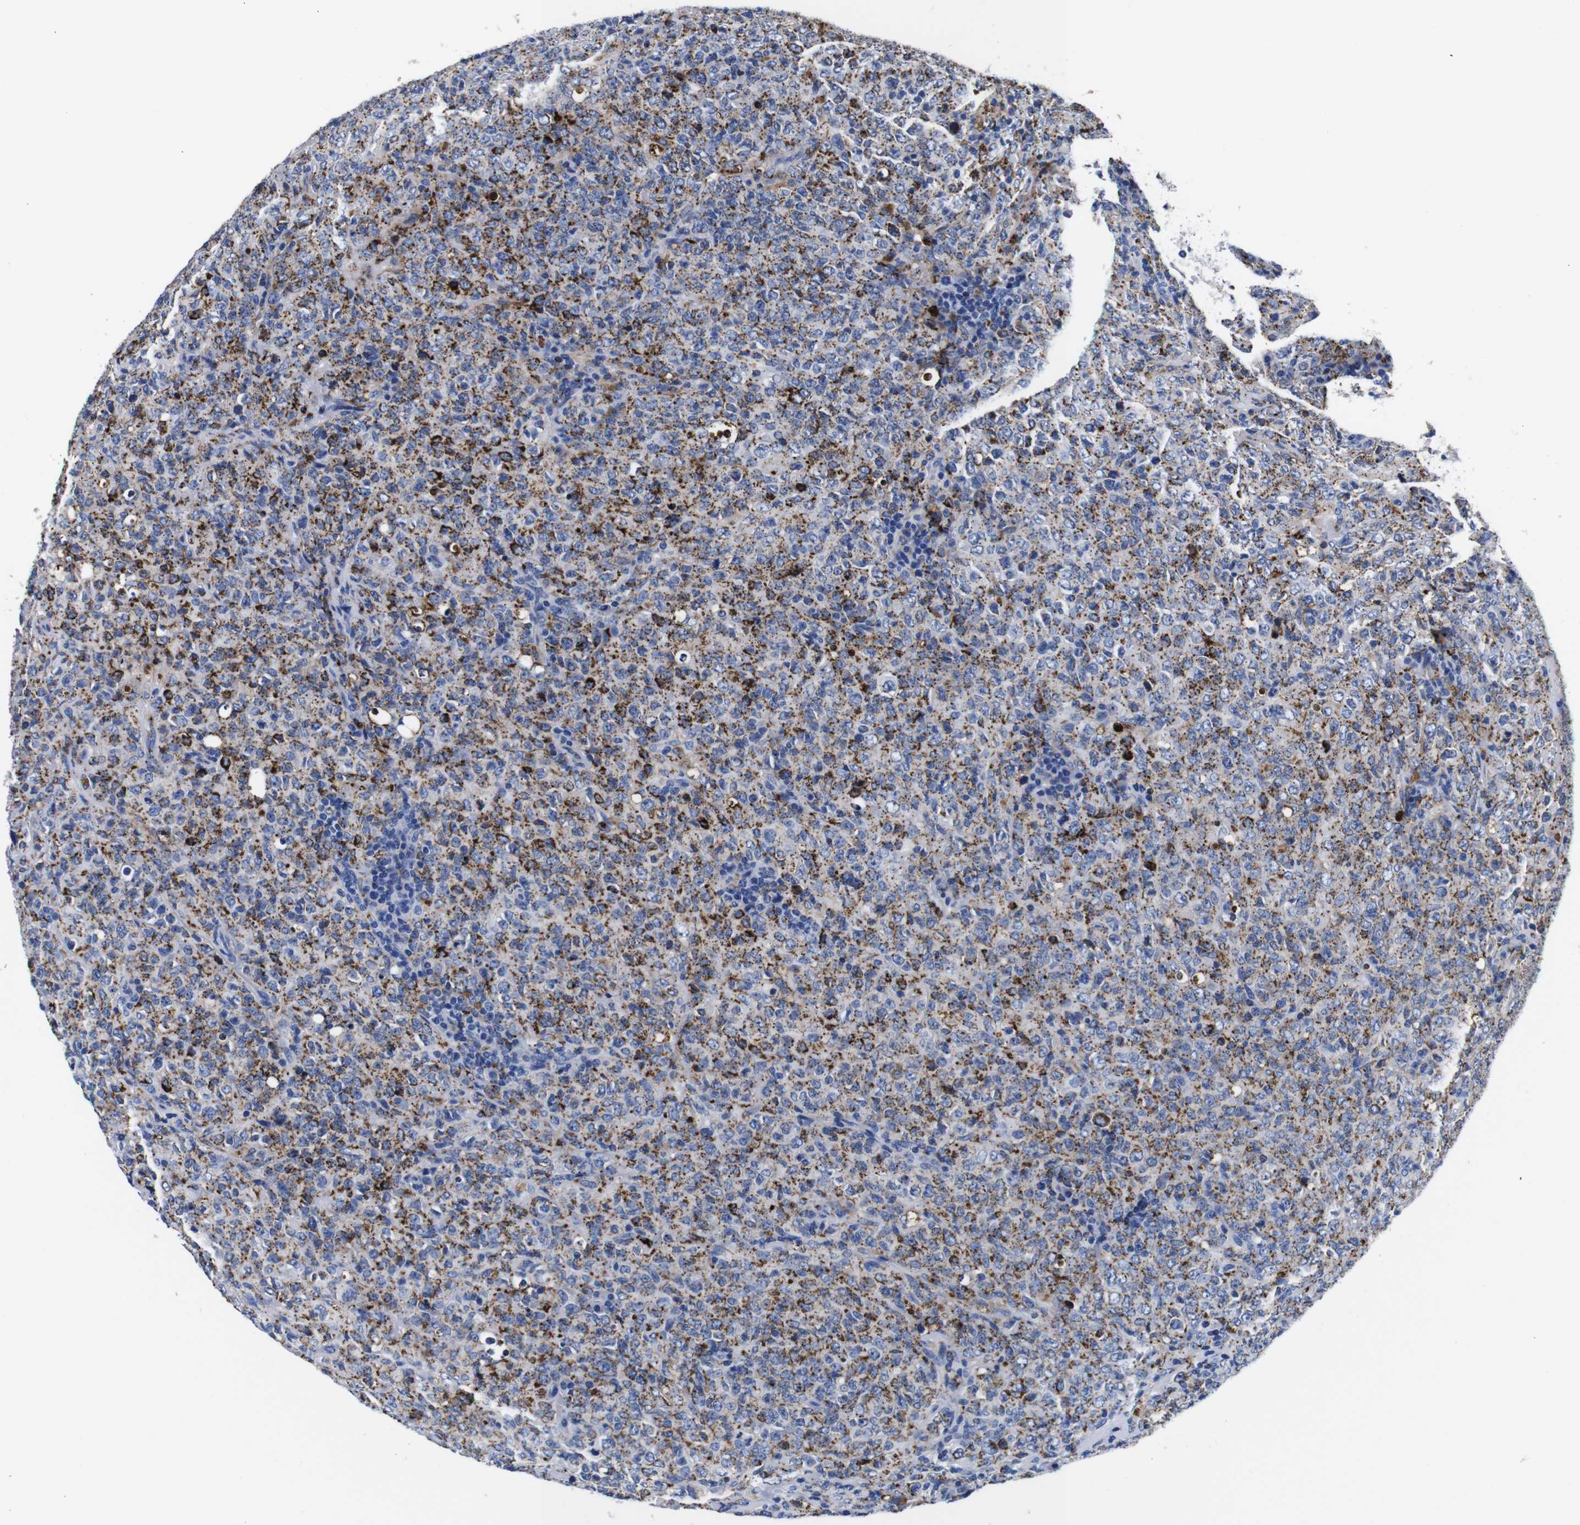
{"staining": {"intensity": "moderate", "quantity": "25%-75%", "location": "cytoplasmic/membranous"}, "tissue": "lymphoma", "cell_type": "Tumor cells", "image_type": "cancer", "snomed": [{"axis": "morphology", "description": "Malignant lymphoma, non-Hodgkin's type, High grade"}, {"axis": "topography", "description": "Tonsil"}], "caption": "Immunohistochemistry micrograph of neoplastic tissue: human lymphoma stained using immunohistochemistry (IHC) exhibits medium levels of moderate protein expression localized specifically in the cytoplasmic/membranous of tumor cells, appearing as a cytoplasmic/membranous brown color.", "gene": "HLA-DMB", "patient": {"sex": "female", "age": 36}}